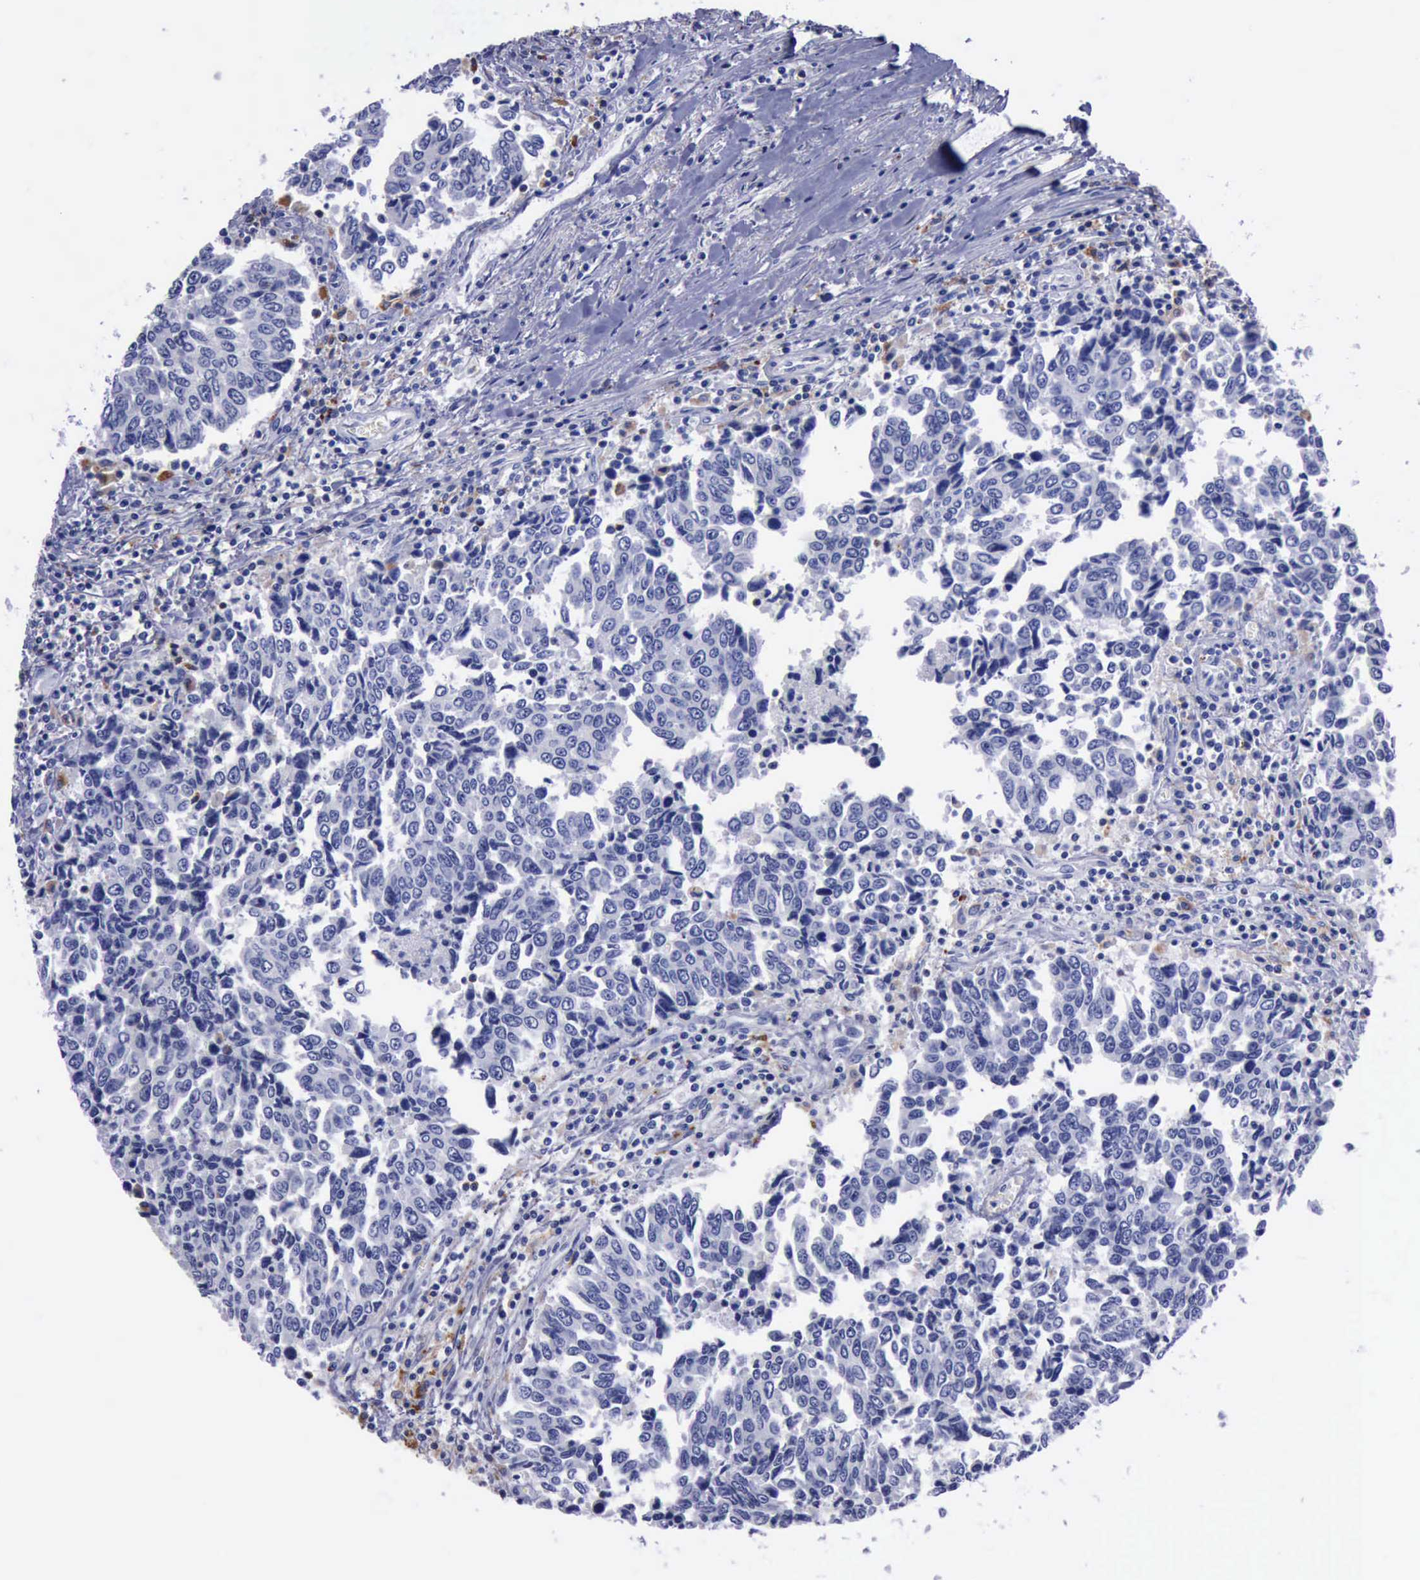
{"staining": {"intensity": "weak", "quantity": "<25%", "location": "cytoplasmic/membranous"}, "tissue": "urothelial cancer", "cell_type": "Tumor cells", "image_type": "cancer", "snomed": [{"axis": "morphology", "description": "Urothelial carcinoma, High grade"}, {"axis": "topography", "description": "Urinary bladder"}], "caption": "Tumor cells are negative for protein expression in human urothelial cancer.", "gene": "CTSD", "patient": {"sex": "male", "age": 86}}